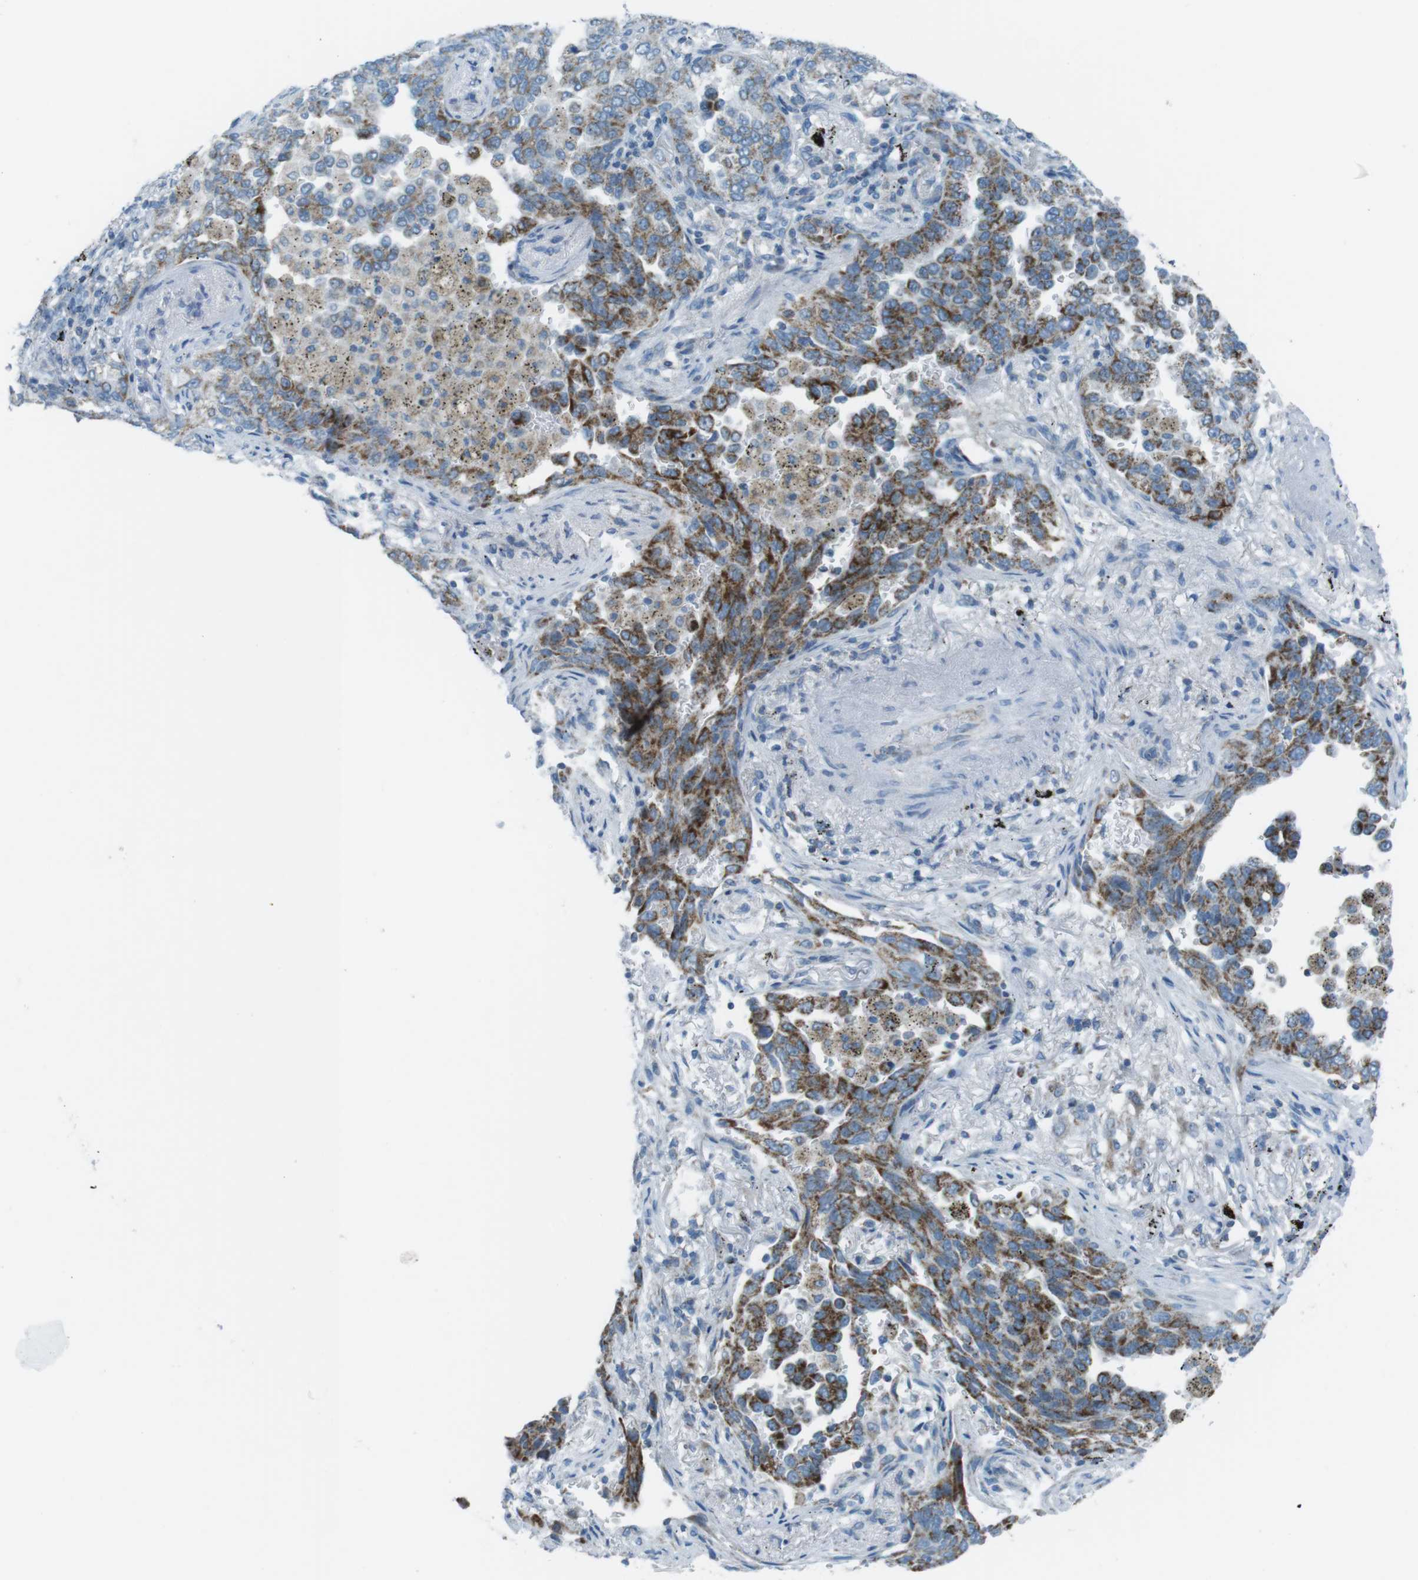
{"staining": {"intensity": "strong", "quantity": "<25%", "location": "cytoplasmic/membranous"}, "tissue": "lung cancer", "cell_type": "Tumor cells", "image_type": "cancer", "snomed": [{"axis": "morphology", "description": "Normal tissue, NOS"}, {"axis": "morphology", "description": "Adenocarcinoma, NOS"}, {"axis": "topography", "description": "Lung"}], "caption": "IHC of adenocarcinoma (lung) exhibits medium levels of strong cytoplasmic/membranous positivity in approximately <25% of tumor cells. Nuclei are stained in blue.", "gene": "DNAJA3", "patient": {"sex": "male", "age": 59}}